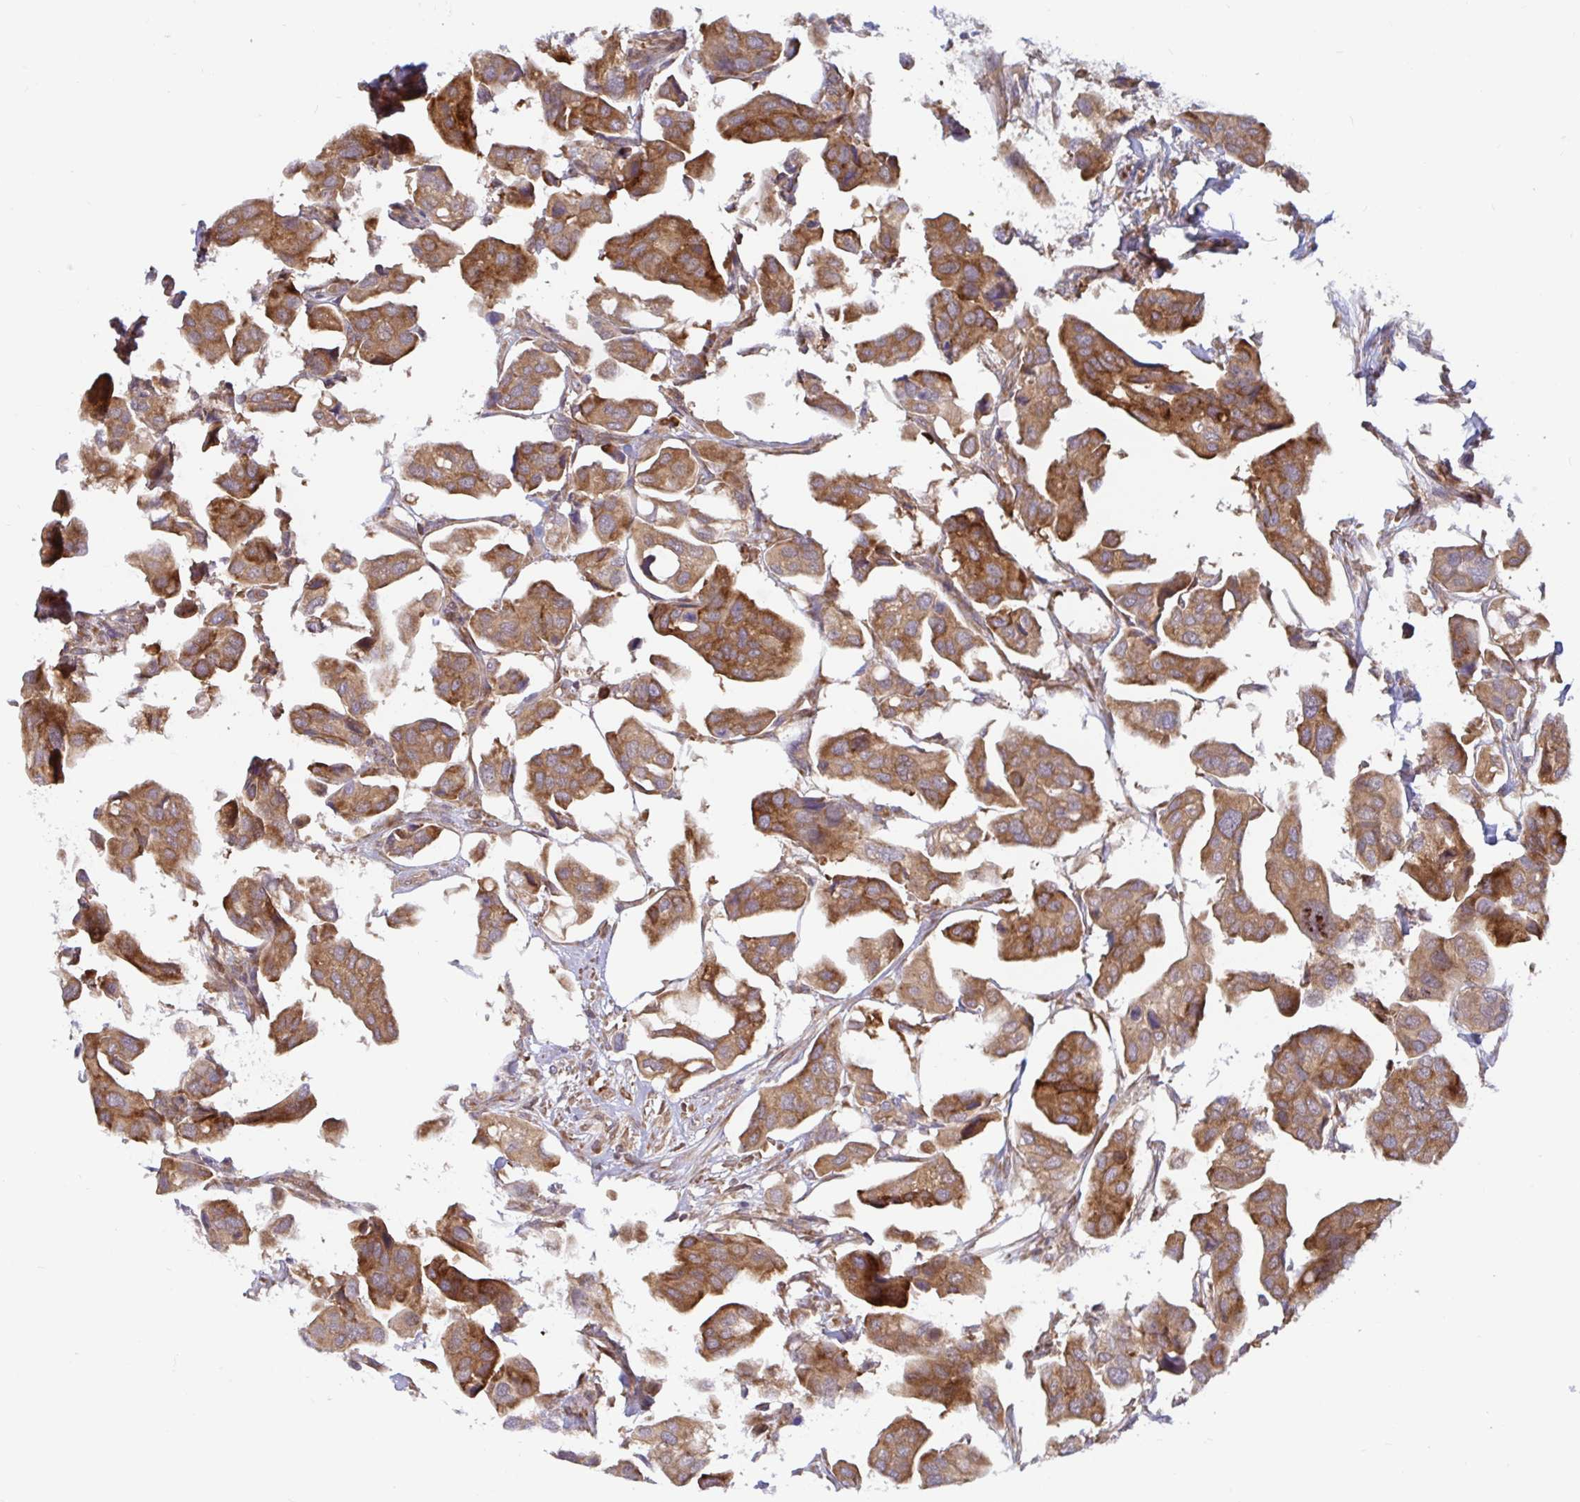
{"staining": {"intensity": "strong", "quantity": "25%-75%", "location": "cytoplasmic/membranous"}, "tissue": "renal cancer", "cell_type": "Tumor cells", "image_type": "cancer", "snomed": [{"axis": "morphology", "description": "Adenocarcinoma, NOS"}, {"axis": "topography", "description": "Urinary bladder"}], "caption": "Strong cytoplasmic/membranous expression for a protein is present in about 25%-75% of tumor cells of renal cancer using immunohistochemistry (IHC).", "gene": "LARP1", "patient": {"sex": "male", "age": 61}}